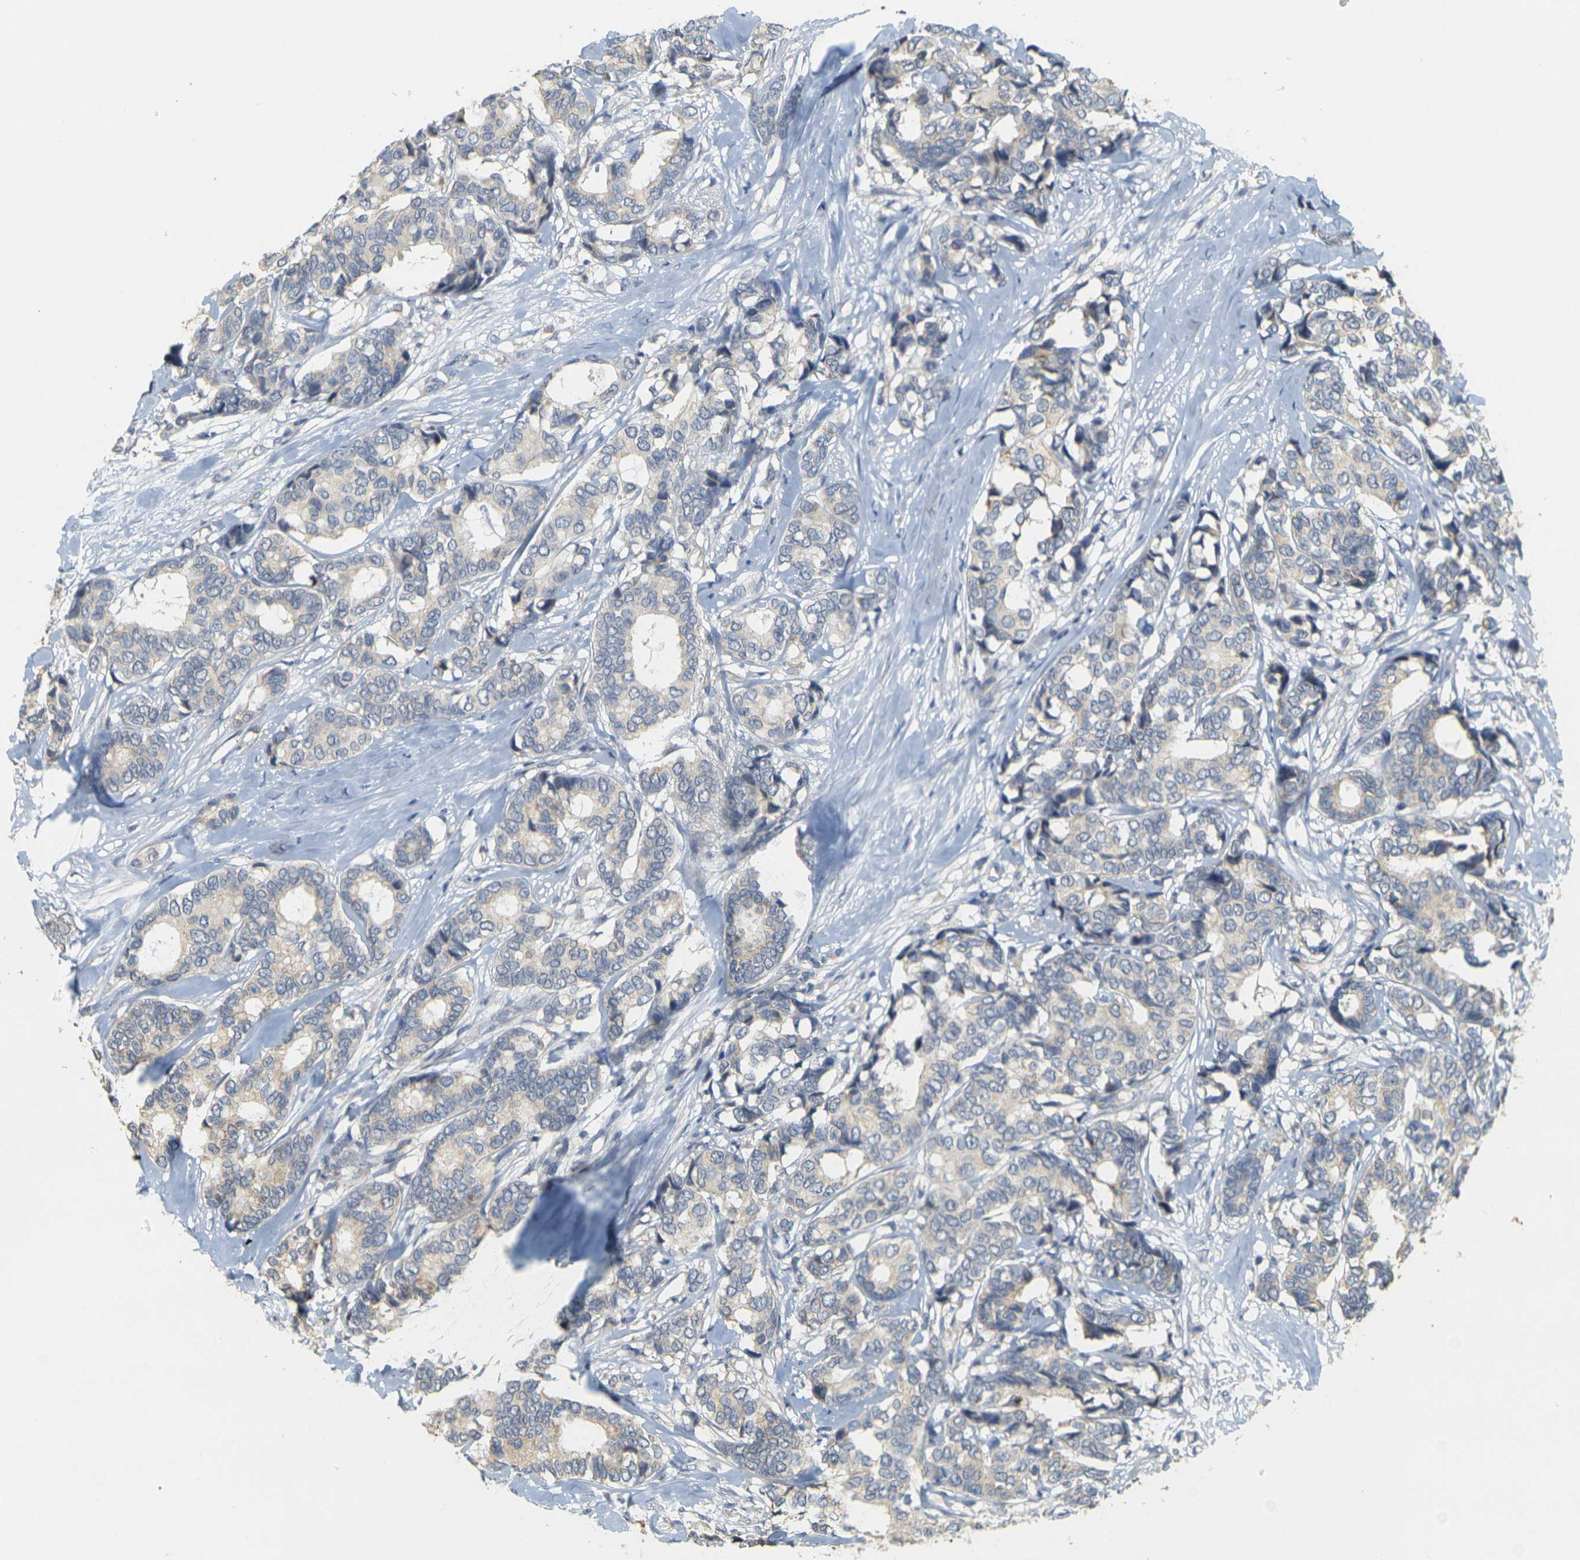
{"staining": {"intensity": "weak", "quantity": "<25%", "location": "cytoplasmic/membranous"}, "tissue": "breast cancer", "cell_type": "Tumor cells", "image_type": "cancer", "snomed": [{"axis": "morphology", "description": "Duct carcinoma"}, {"axis": "topography", "description": "Breast"}], "caption": "Tumor cells show no significant protein staining in breast cancer (invasive ductal carcinoma).", "gene": "GDAP1", "patient": {"sex": "female", "age": 87}}